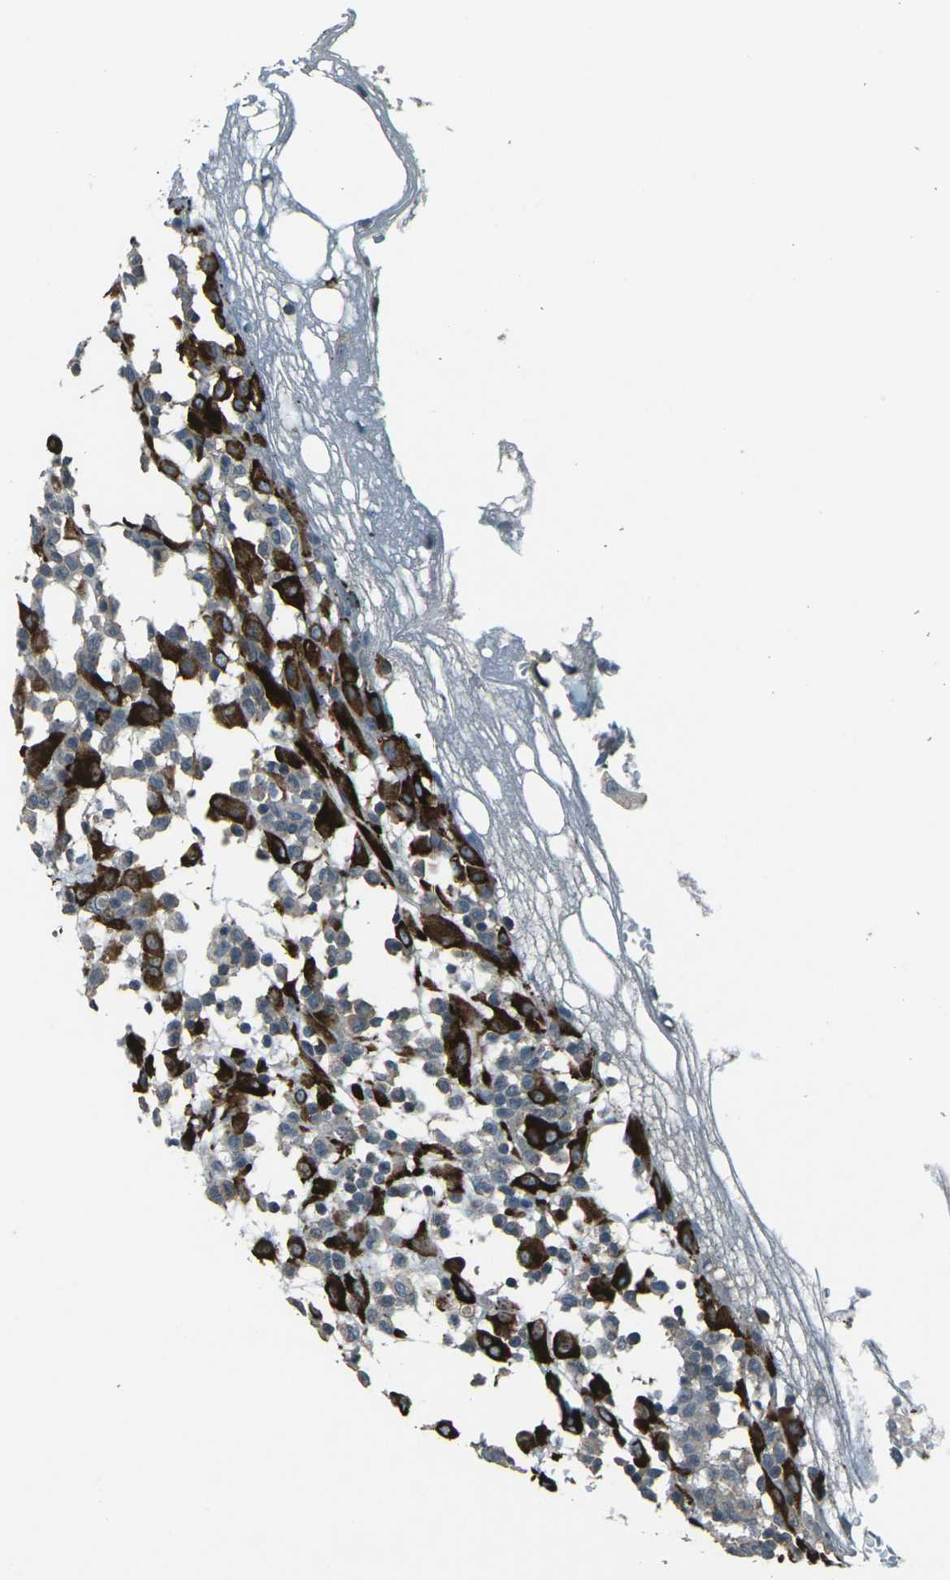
{"staining": {"intensity": "strong", "quantity": ">75%", "location": "cytoplasmic/membranous"}, "tissue": "colorectal cancer", "cell_type": "Tumor cells", "image_type": "cancer", "snomed": [{"axis": "morphology", "description": "Adenocarcinoma, NOS"}, {"axis": "topography", "description": "Colon"}], "caption": "IHC of colorectal adenocarcinoma reveals high levels of strong cytoplasmic/membranous positivity in about >75% of tumor cells.", "gene": "LSMEM1", "patient": {"sex": "female", "age": 86}}